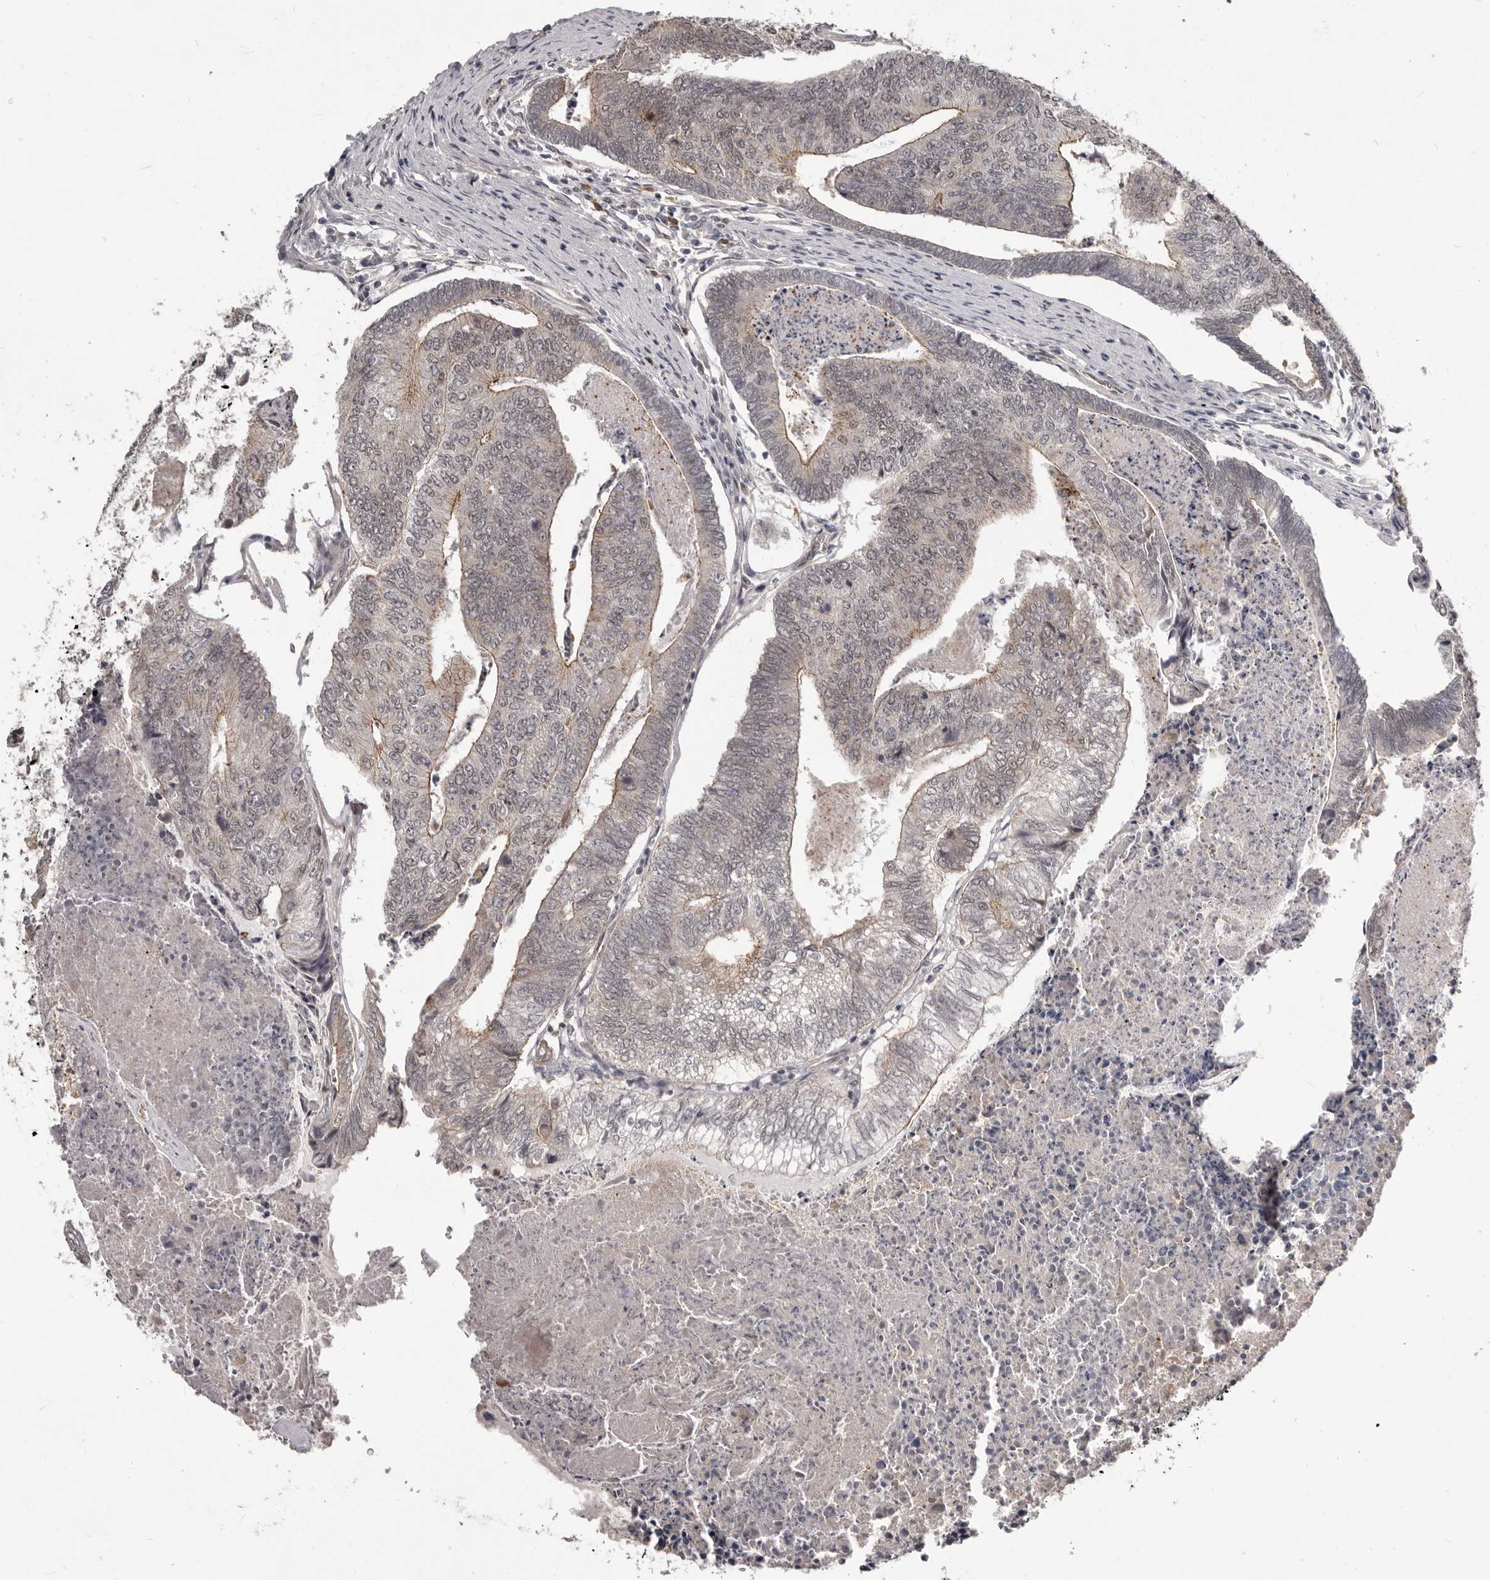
{"staining": {"intensity": "negative", "quantity": "none", "location": "none"}, "tissue": "colorectal cancer", "cell_type": "Tumor cells", "image_type": "cancer", "snomed": [{"axis": "morphology", "description": "Adenocarcinoma, NOS"}, {"axis": "topography", "description": "Colon"}], "caption": "Tumor cells show no significant protein expression in colorectal cancer (adenocarcinoma).", "gene": "RNF2", "patient": {"sex": "female", "age": 67}}